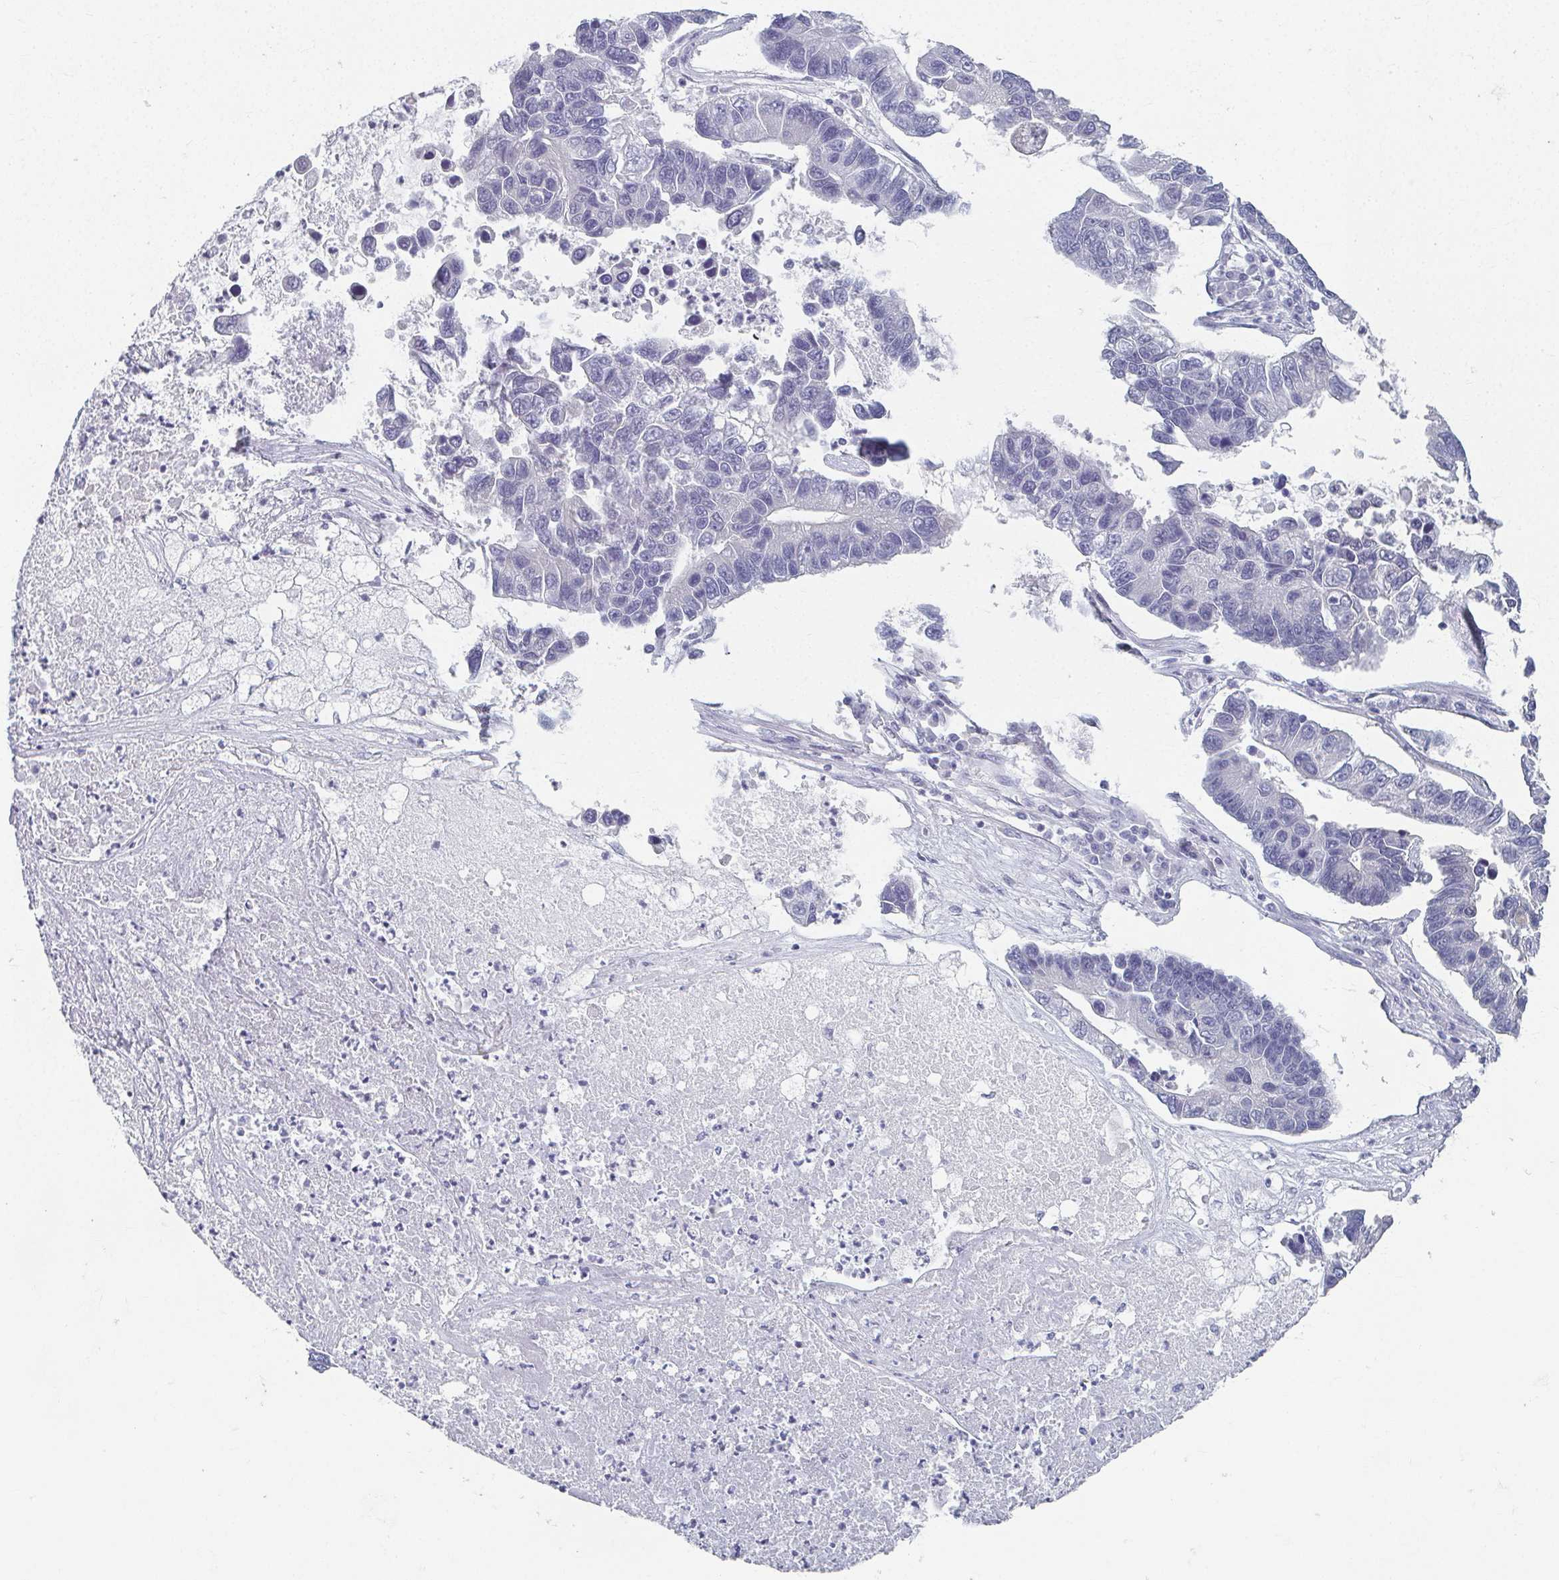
{"staining": {"intensity": "negative", "quantity": "none", "location": "none"}, "tissue": "lung cancer", "cell_type": "Tumor cells", "image_type": "cancer", "snomed": [{"axis": "morphology", "description": "Adenocarcinoma, NOS"}, {"axis": "topography", "description": "Bronchus"}, {"axis": "topography", "description": "Lung"}], "caption": "This histopathology image is of lung cancer stained with immunohistochemistry to label a protein in brown with the nuclei are counter-stained blue. There is no staining in tumor cells. Brightfield microscopy of immunohistochemistry (IHC) stained with DAB (3,3'-diaminobenzidine) (brown) and hematoxylin (blue), captured at high magnification.", "gene": "CAMKV", "patient": {"sex": "female", "age": 51}}